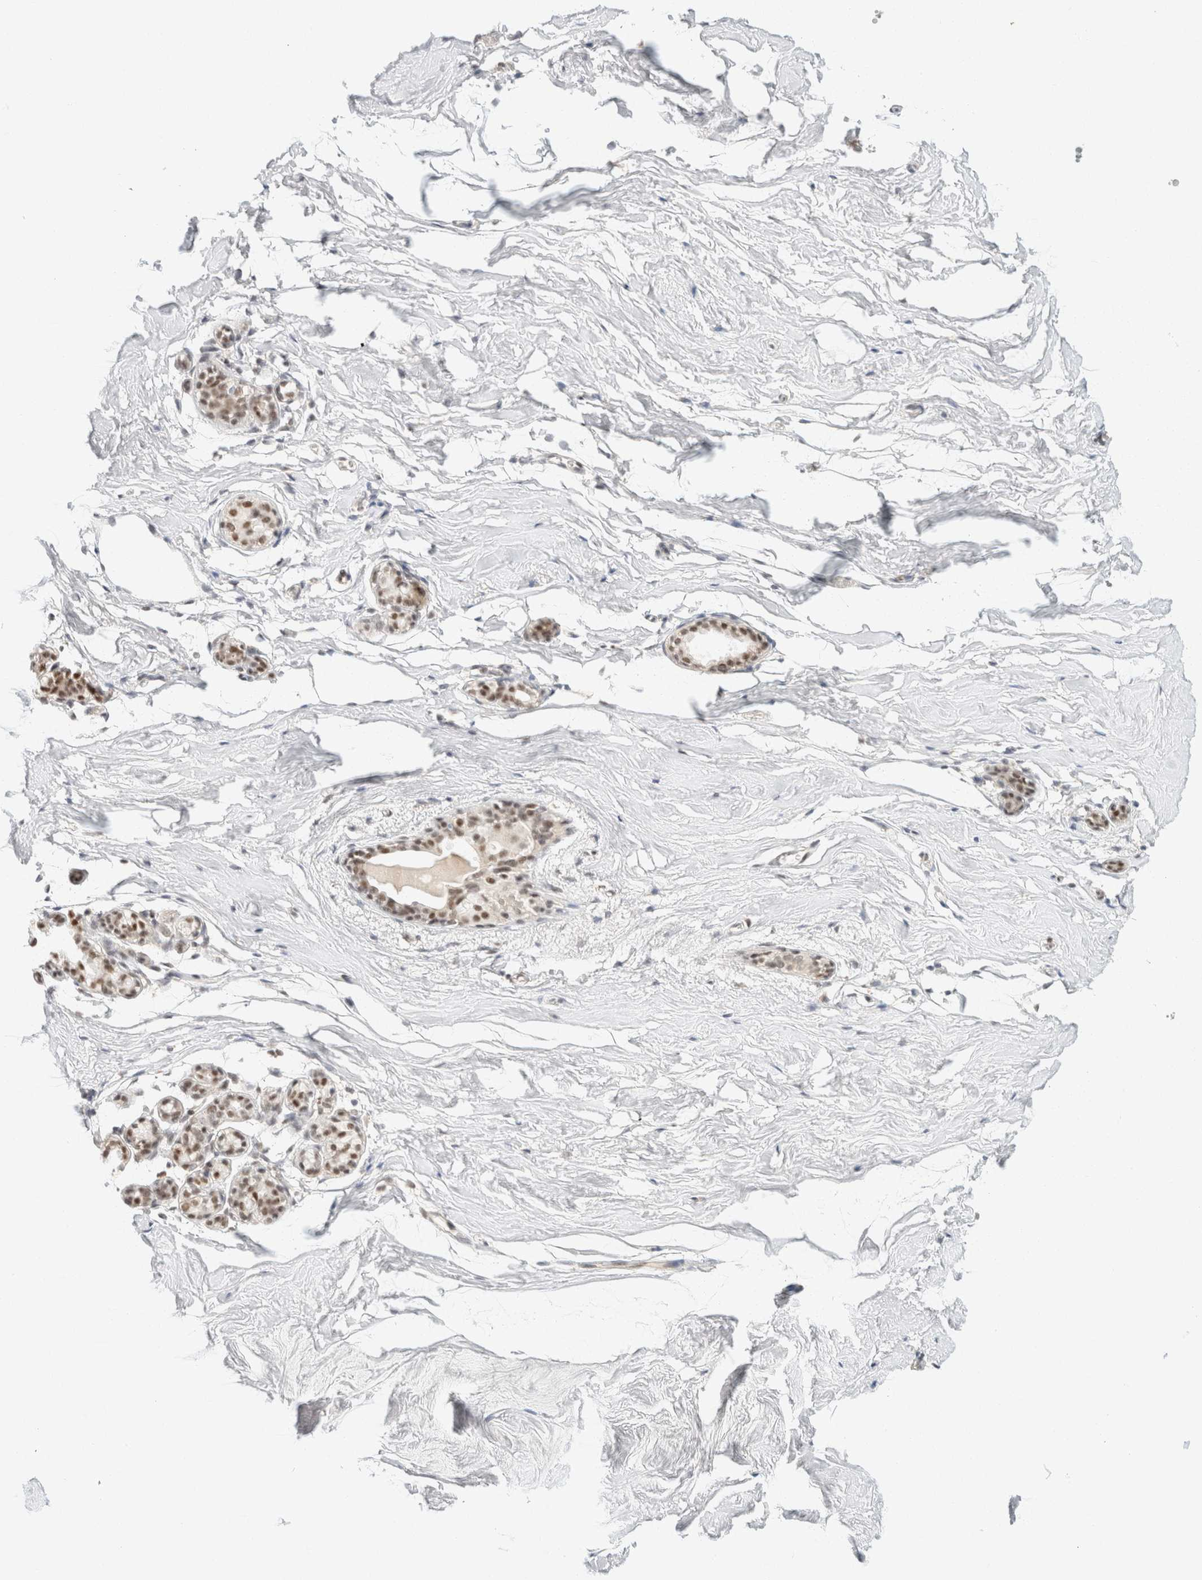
{"staining": {"intensity": "moderate", "quantity": ">75%", "location": "nuclear"}, "tissue": "breast", "cell_type": "Glandular cells", "image_type": "normal", "snomed": [{"axis": "morphology", "description": "Normal tissue, NOS"}, {"axis": "topography", "description": "Breast"}], "caption": "The histopathology image reveals a brown stain indicating the presence of a protein in the nuclear of glandular cells in breast.", "gene": "ZNF768", "patient": {"sex": "female", "age": 62}}